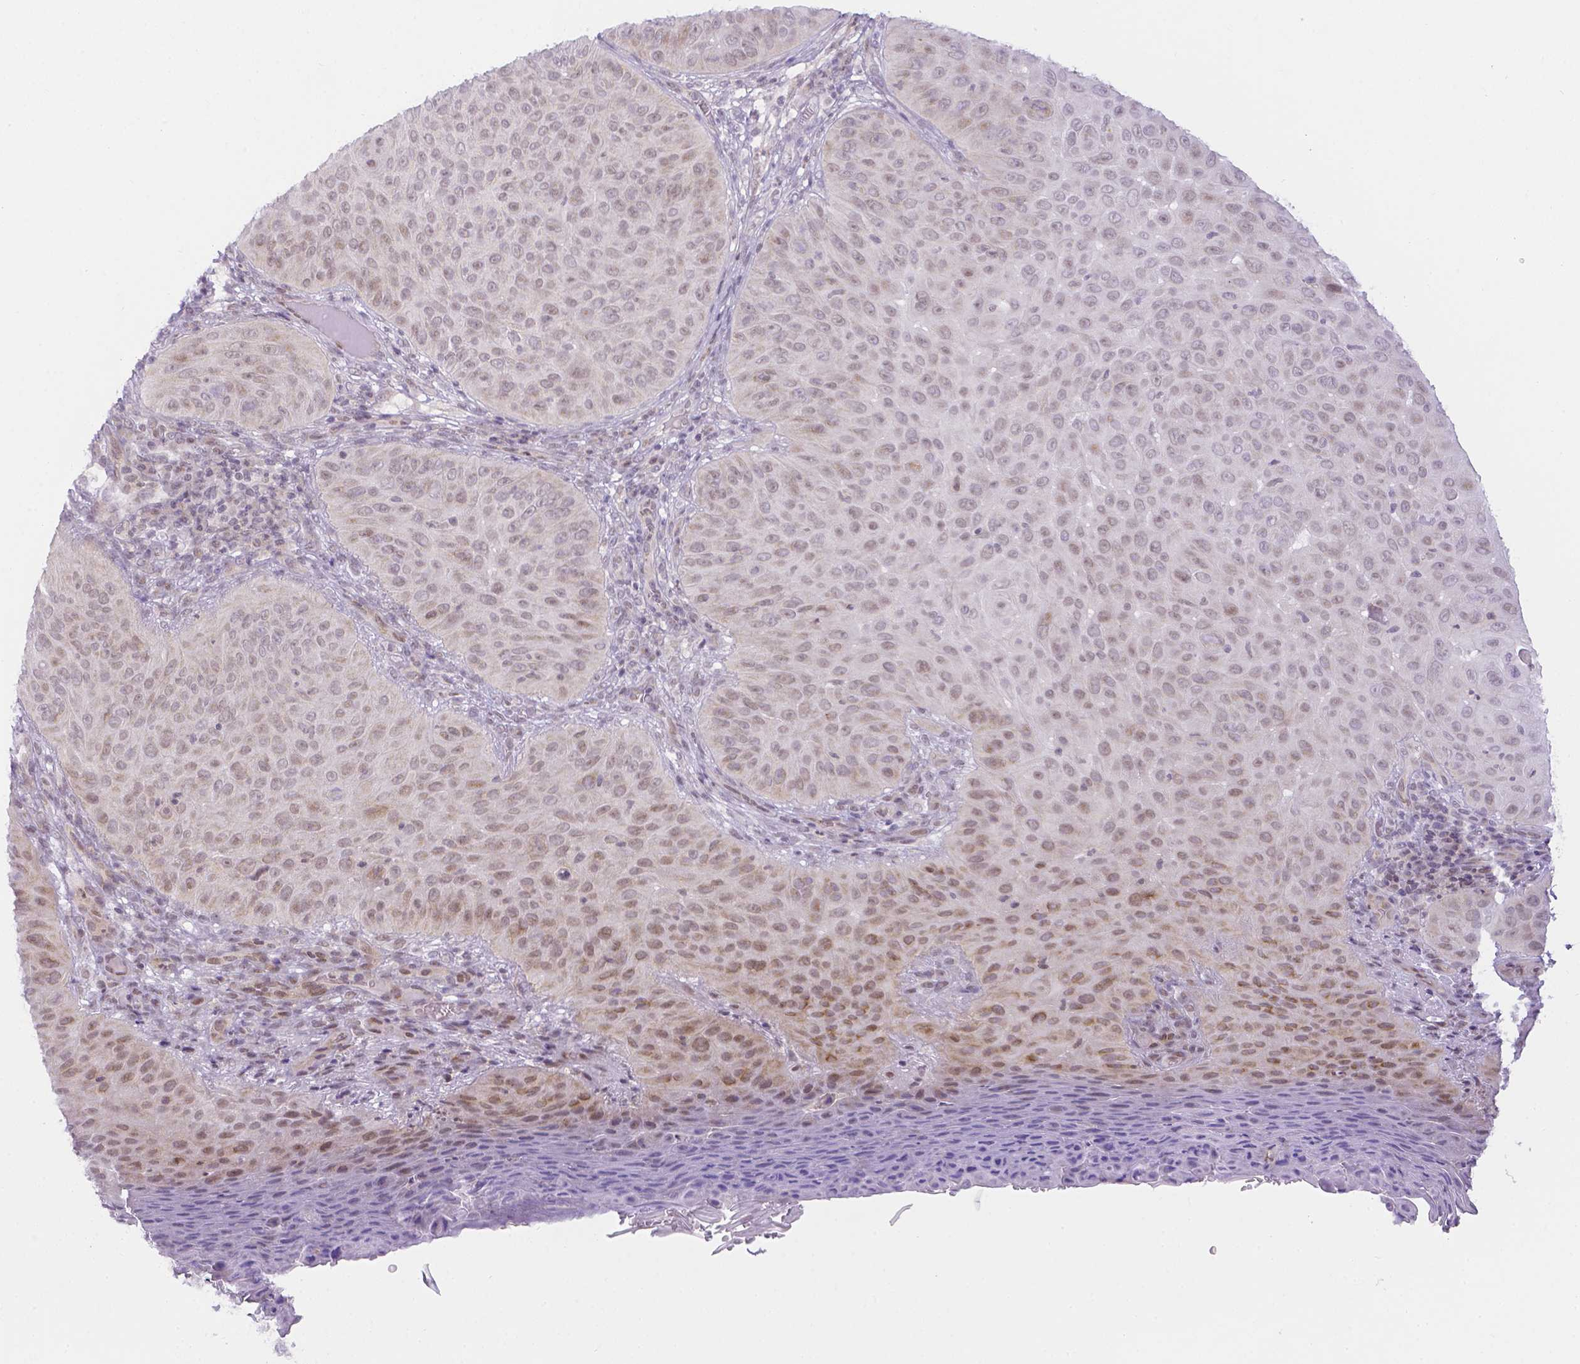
{"staining": {"intensity": "moderate", "quantity": "<25%", "location": "nuclear"}, "tissue": "skin cancer", "cell_type": "Tumor cells", "image_type": "cancer", "snomed": [{"axis": "morphology", "description": "Squamous cell carcinoma, NOS"}, {"axis": "topography", "description": "Skin"}], "caption": "Immunohistochemical staining of skin cancer (squamous cell carcinoma) reveals low levels of moderate nuclear protein expression in approximately <25% of tumor cells. (IHC, brightfield microscopy, high magnification).", "gene": "ZNF280B", "patient": {"sex": "male", "age": 82}}